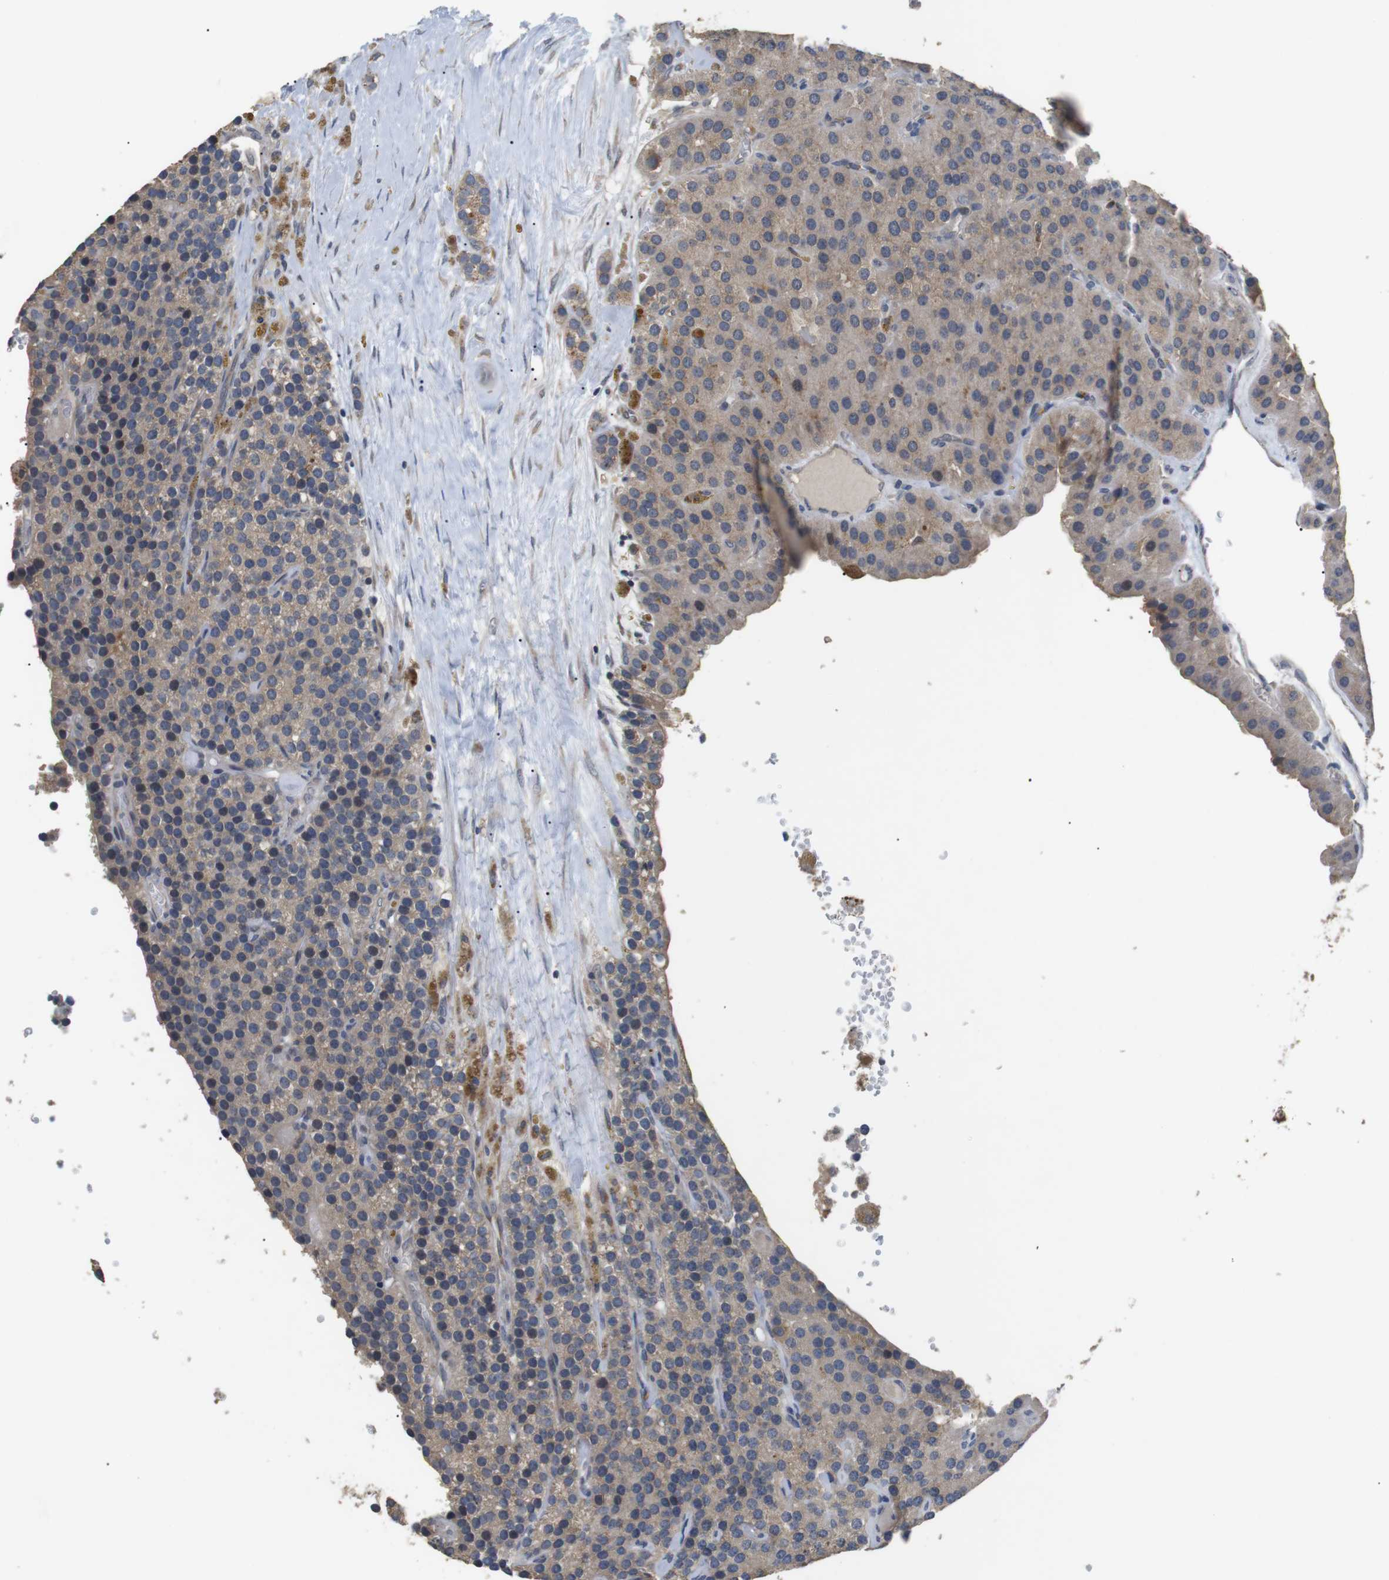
{"staining": {"intensity": "weak", "quantity": "25%-75%", "location": "cytoplasmic/membranous"}, "tissue": "parathyroid gland", "cell_type": "Glandular cells", "image_type": "normal", "snomed": [{"axis": "morphology", "description": "Normal tissue, NOS"}, {"axis": "morphology", "description": "Adenoma, NOS"}, {"axis": "topography", "description": "Parathyroid gland"}], "caption": "Immunohistochemistry micrograph of unremarkable parathyroid gland stained for a protein (brown), which shows low levels of weak cytoplasmic/membranous staining in approximately 25%-75% of glandular cells.", "gene": "ADGRL3", "patient": {"sex": "female", "age": 86}}